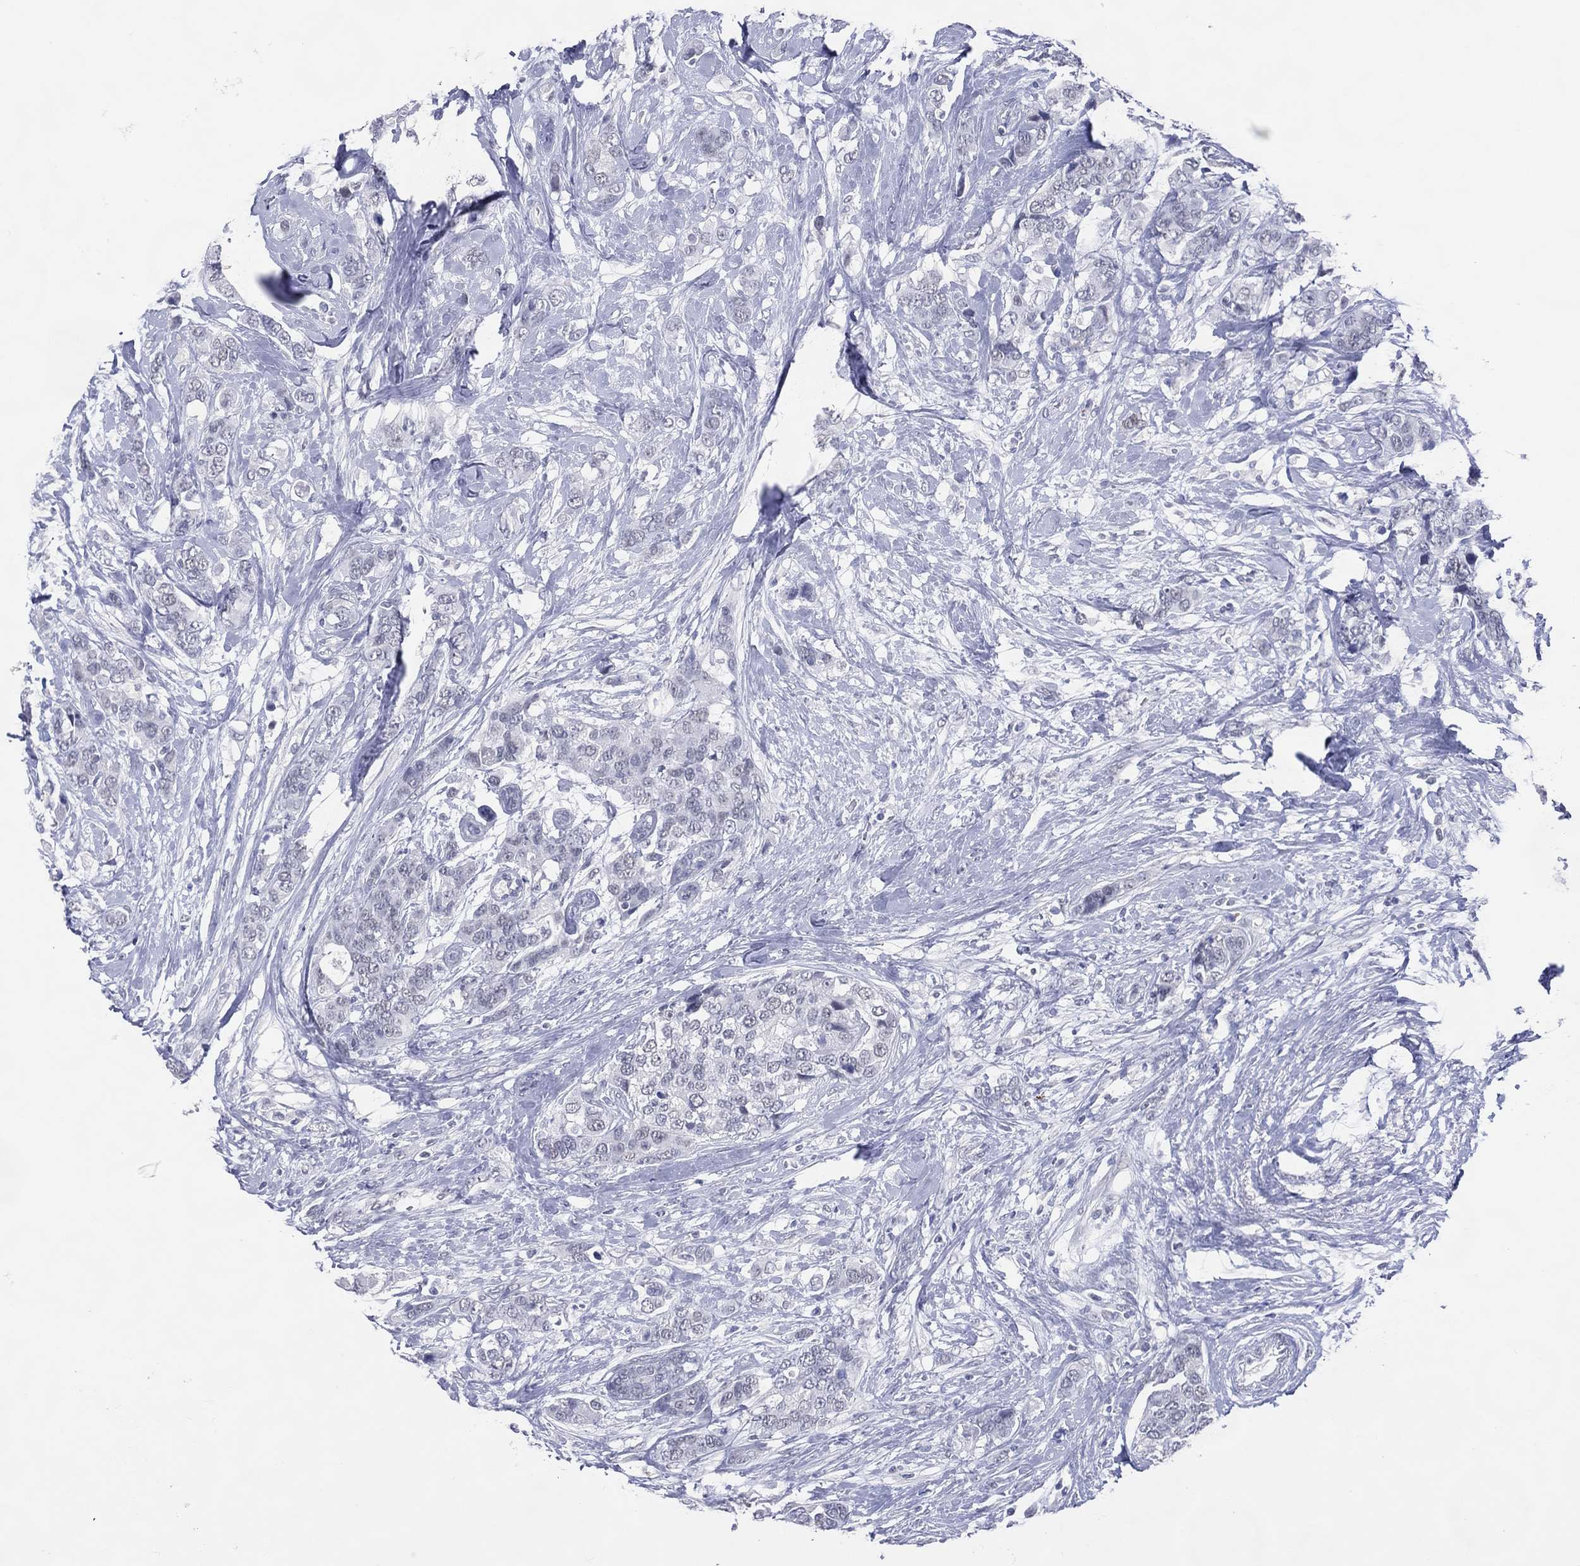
{"staining": {"intensity": "negative", "quantity": "none", "location": "none"}, "tissue": "breast cancer", "cell_type": "Tumor cells", "image_type": "cancer", "snomed": [{"axis": "morphology", "description": "Lobular carcinoma"}, {"axis": "topography", "description": "Breast"}], "caption": "Protein analysis of breast cancer shows no significant positivity in tumor cells.", "gene": "CFAP58", "patient": {"sex": "female", "age": 59}}